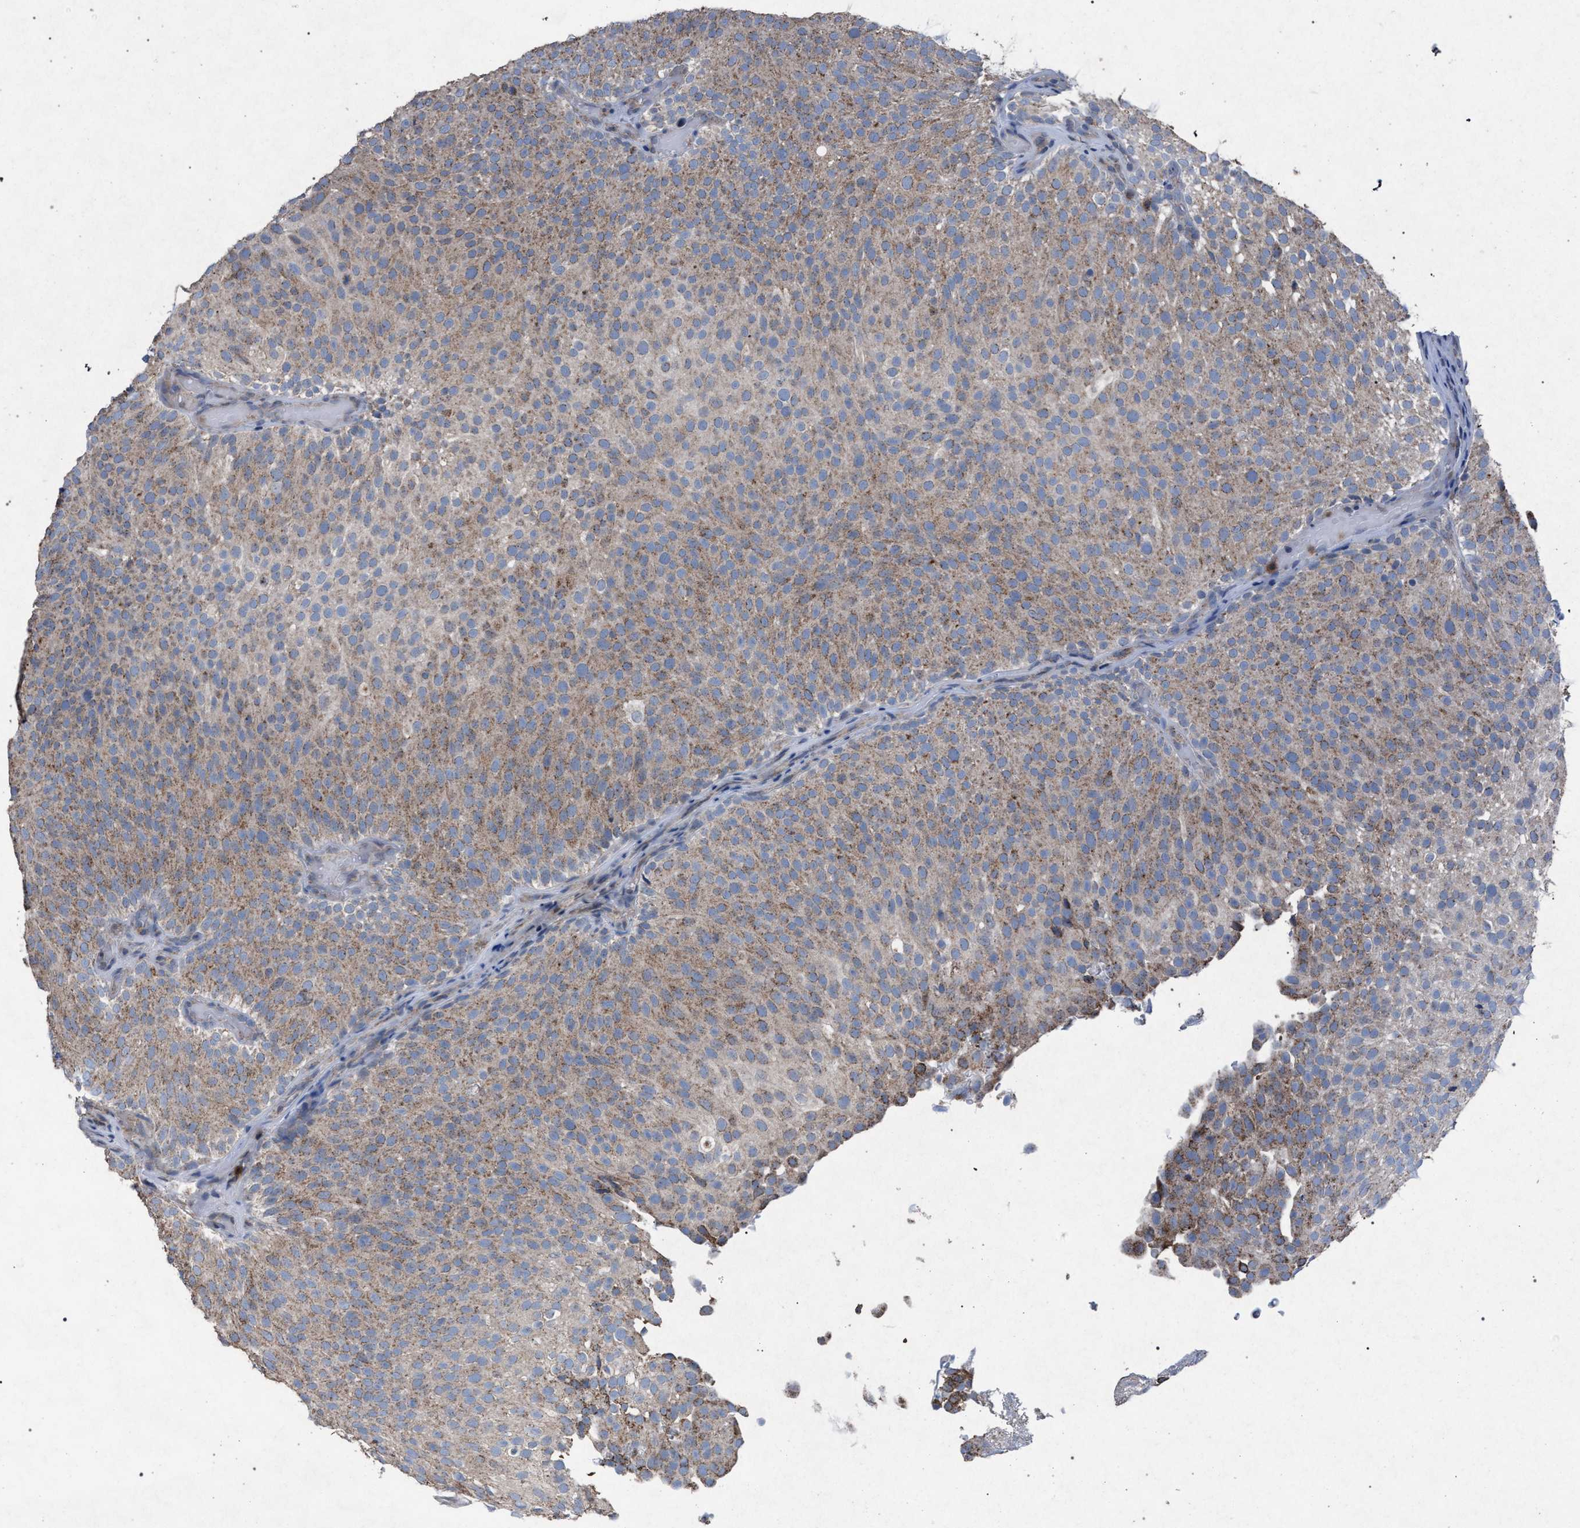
{"staining": {"intensity": "moderate", "quantity": ">75%", "location": "cytoplasmic/membranous"}, "tissue": "urothelial cancer", "cell_type": "Tumor cells", "image_type": "cancer", "snomed": [{"axis": "morphology", "description": "Urothelial carcinoma, Low grade"}, {"axis": "topography", "description": "Urinary bladder"}], "caption": "Moderate cytoplasmic/membranous expression for a protein is identified in about >75% of tumor cells of urothelial cancer using immunohistochemistry (IHC).", "gene": "HSD17B4", "patient": {"sex": "male", "age": 78}}